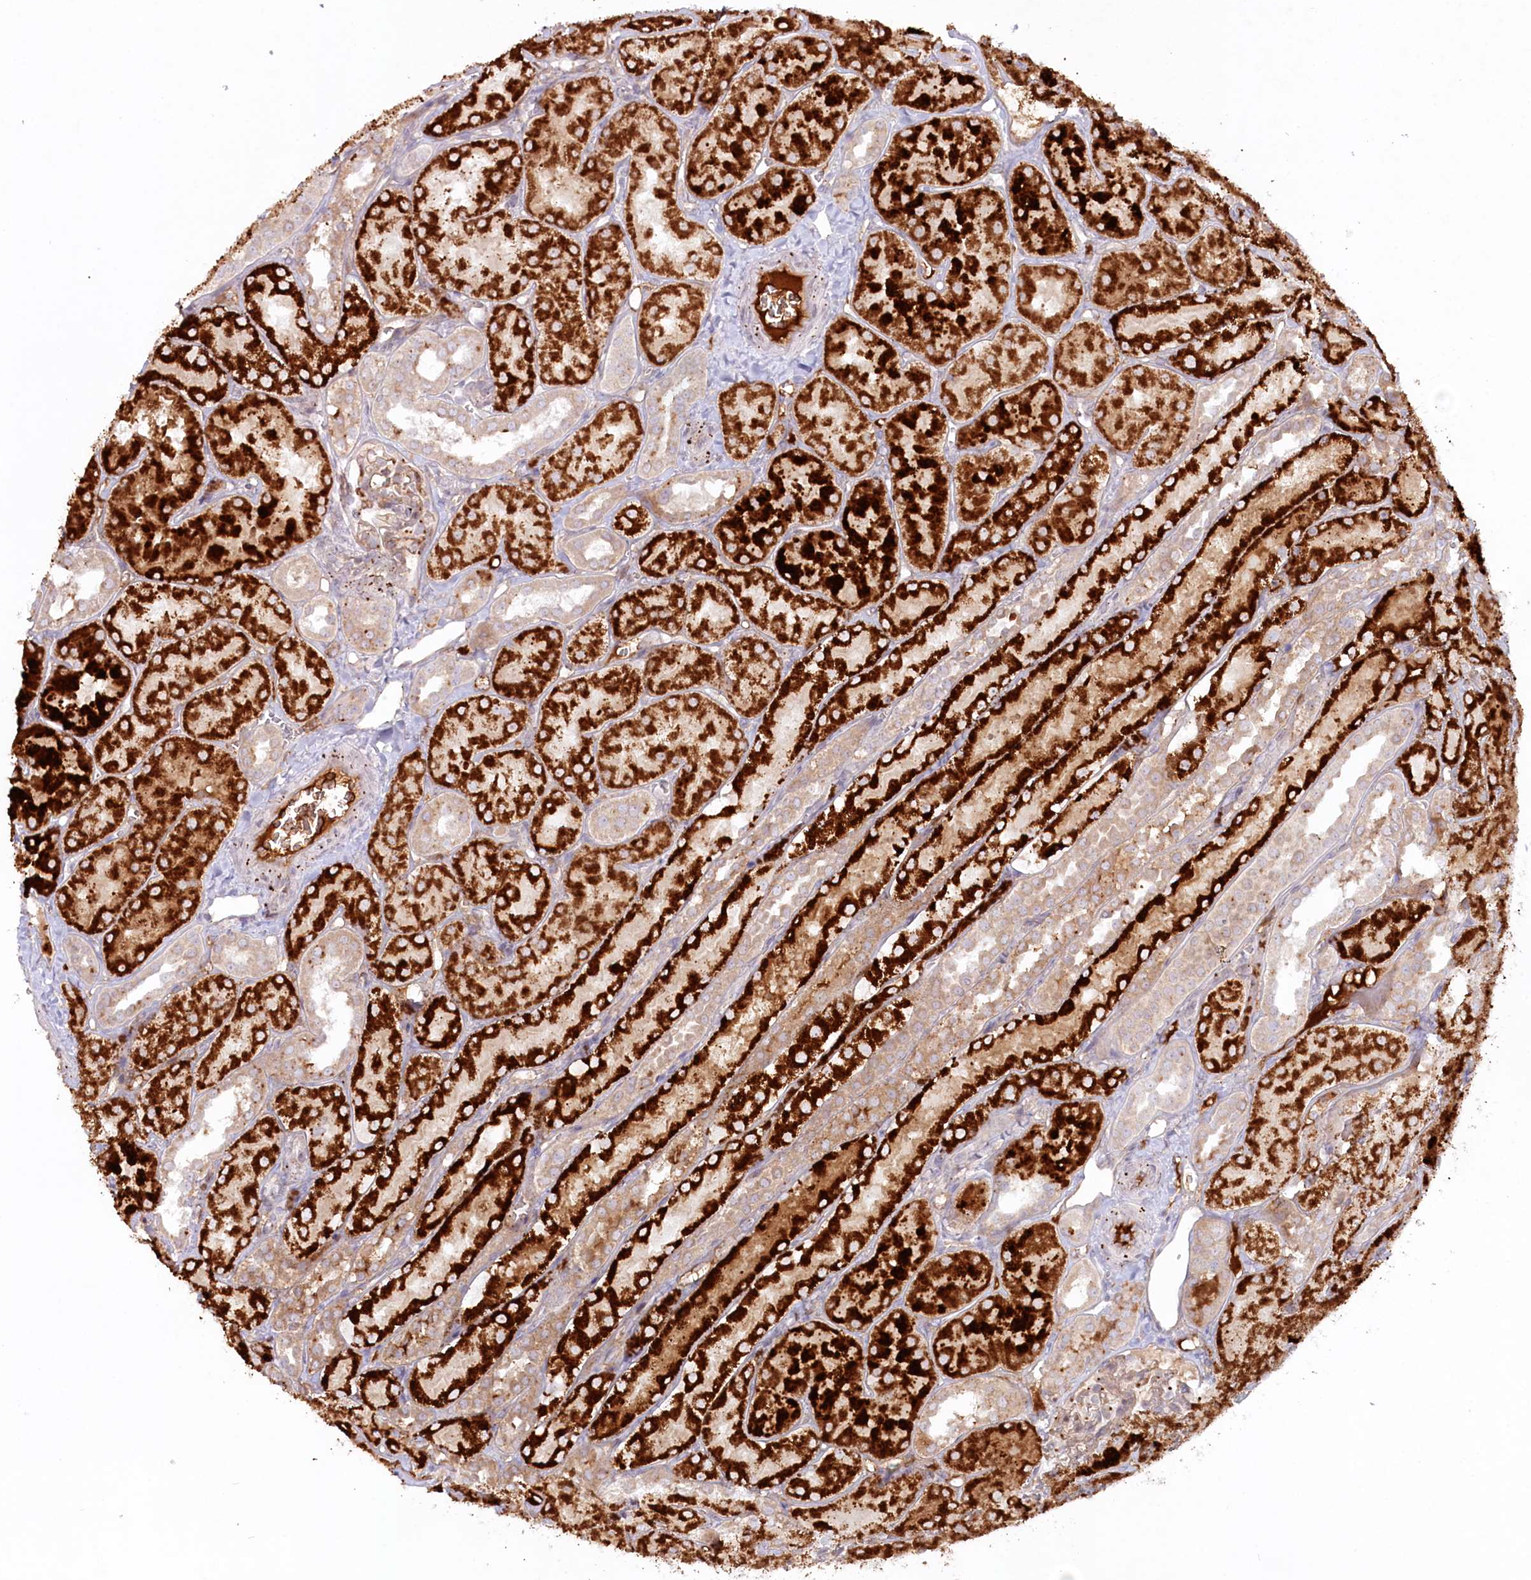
{"staining": {"intensity": "moderate", "quantity": "<25%", "location": "cytoplasmic/membranous"}, "tissue": "kidney", "cell_type": "Cells in glomeruli", "image_type": "normal", "snomed": [{"axis": "morphology", "description": "Normal tissue, NOS"}, {"axis": "topography", "description": "Kidney"}, {"axis": "topography", "description": "Urinary bladder"}], "caption": "The micrograph shows a brown stain indicating the presence of a protein in the cytoplasmic/membranous of cells in glomeruli in kidney.", "gene": "PSAPL1", "patient": {"sex": "male", "age": 16}}